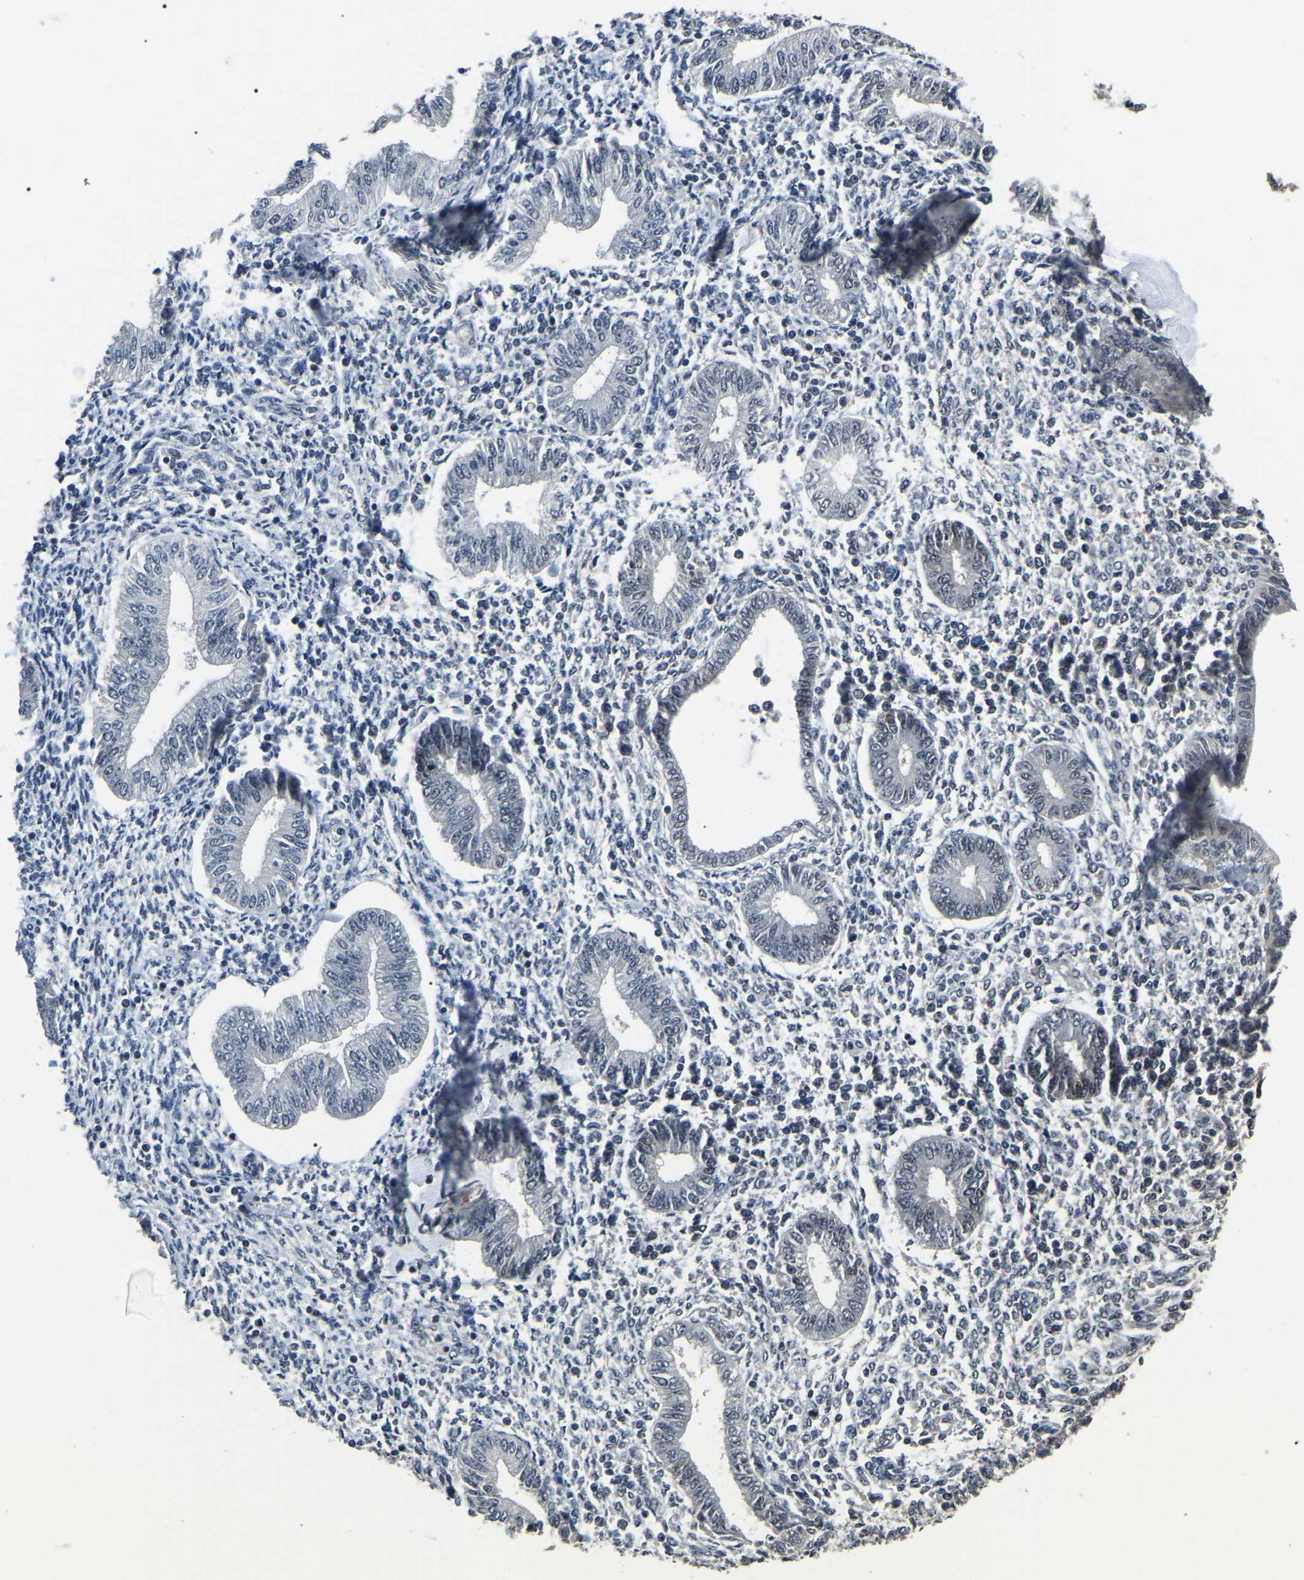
{"staining": {"intensity": "negative", "quantity": "none", "location": "none"}, "tissue": "endometrium", "cell_type": "Cells in endometrial stroma", "image_type": "normal", "snomed": [{"axis": "morphology", "description": "Normal tissue, NOS"}, {"axis": "topography", "description": "Endometrium"}], "caption": "A high-resolution photomicrograph shows immunohistochemistry (IHC) staining of benign endometrium, which shows no significant staining in cells in endometrial stroma.", "gene": "PPM1E", "patient": {"sex": "female", "age": 50}}